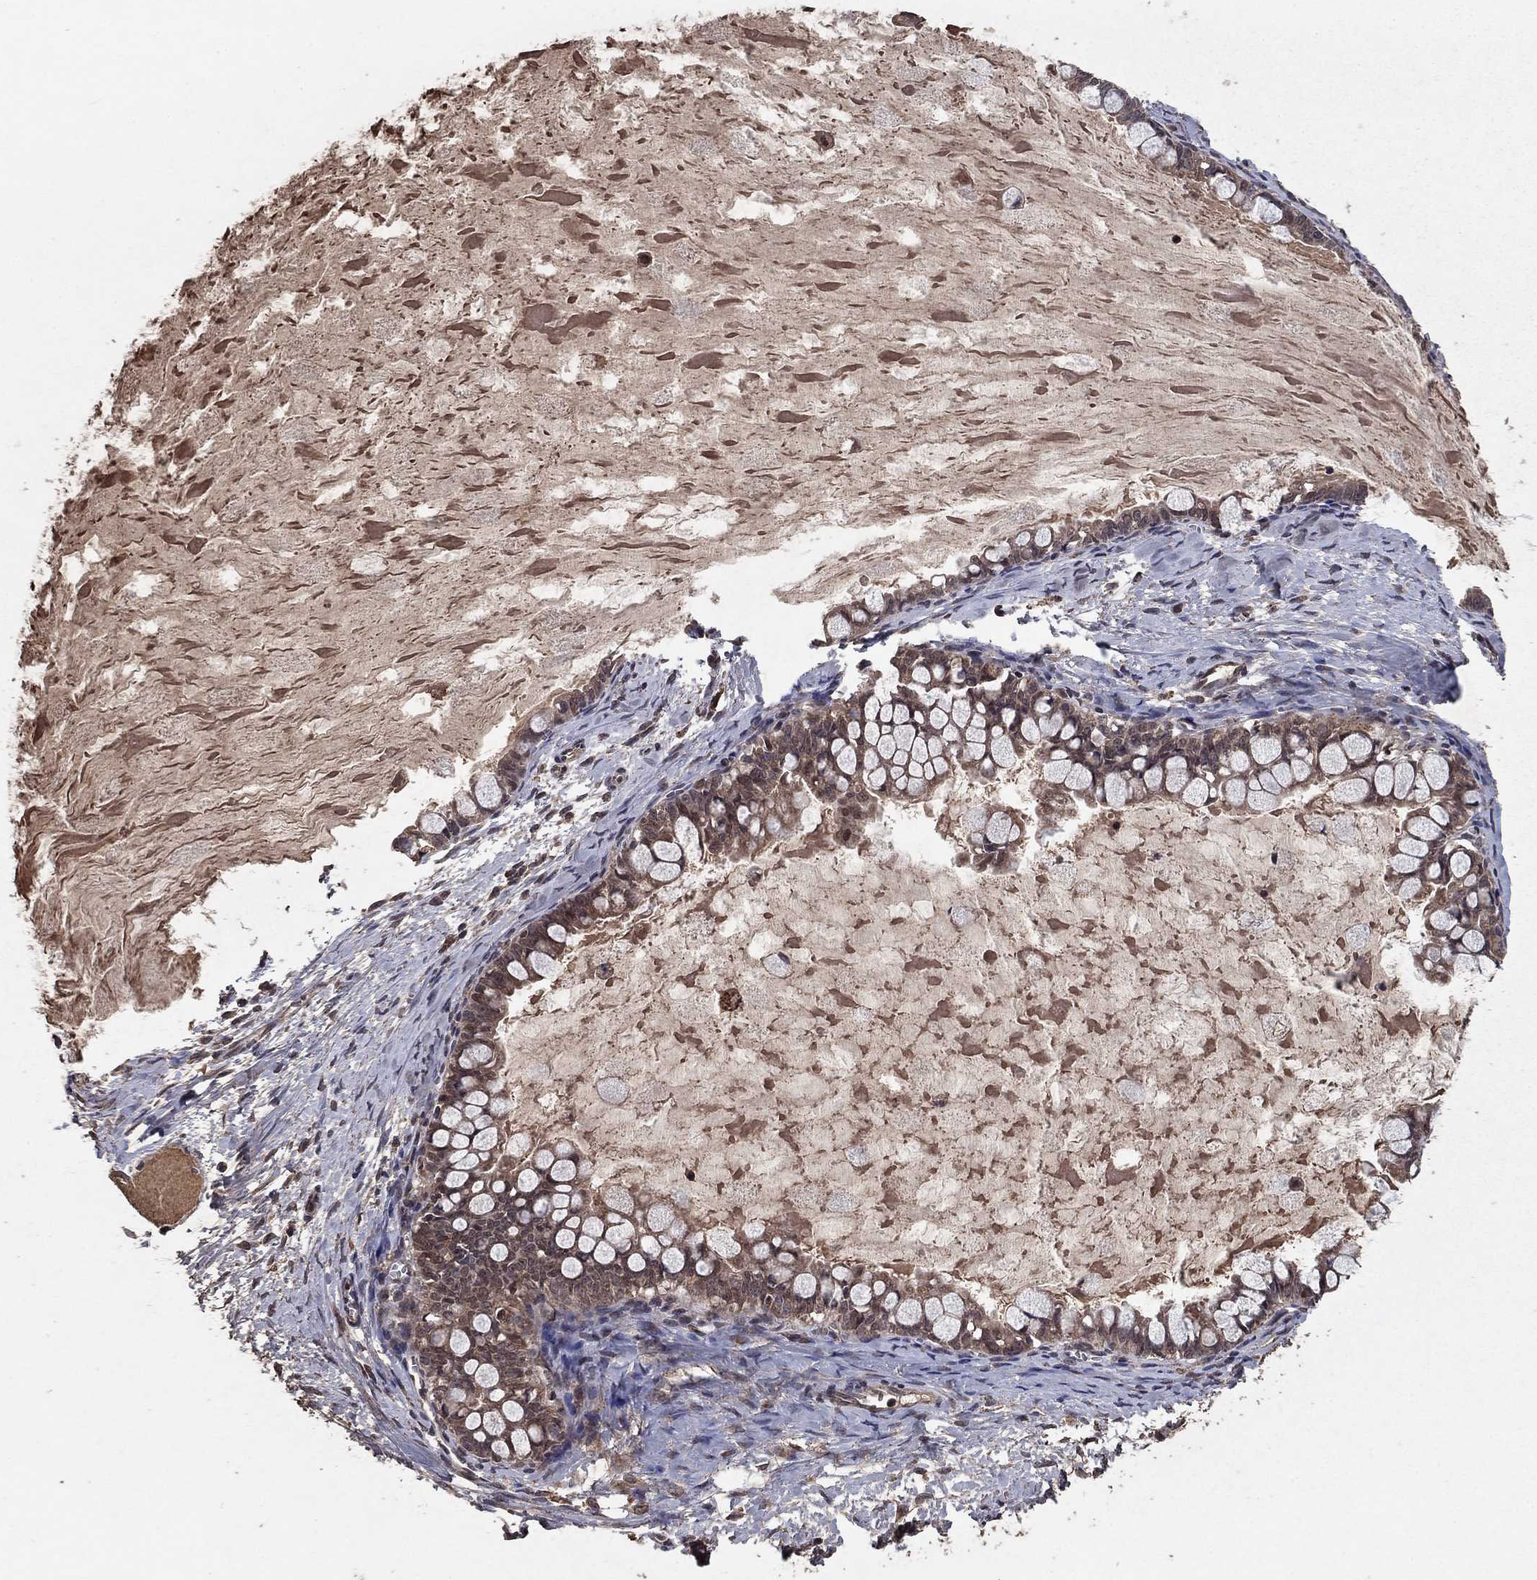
{"staining": {"intensity": "negative", "quantity": "none", "location": "none"}, "tissue": "ovarian cancer", "cell_type": "Tumor cells", "image_type": "cancer", "snomed": [{"axis": "morphology", "description": "Cystadenocarcinoma, mucinous, NOS"}, {"axis": "topography", "description": "Ovary"}], "caption": "Immunohistochemical staining of mucinous cystadenocarcinoma (ovarian) reveals no significant staining in tumor cells.", "gene": "DHRS1", "patient": {"sex": "female", "age": 63}}